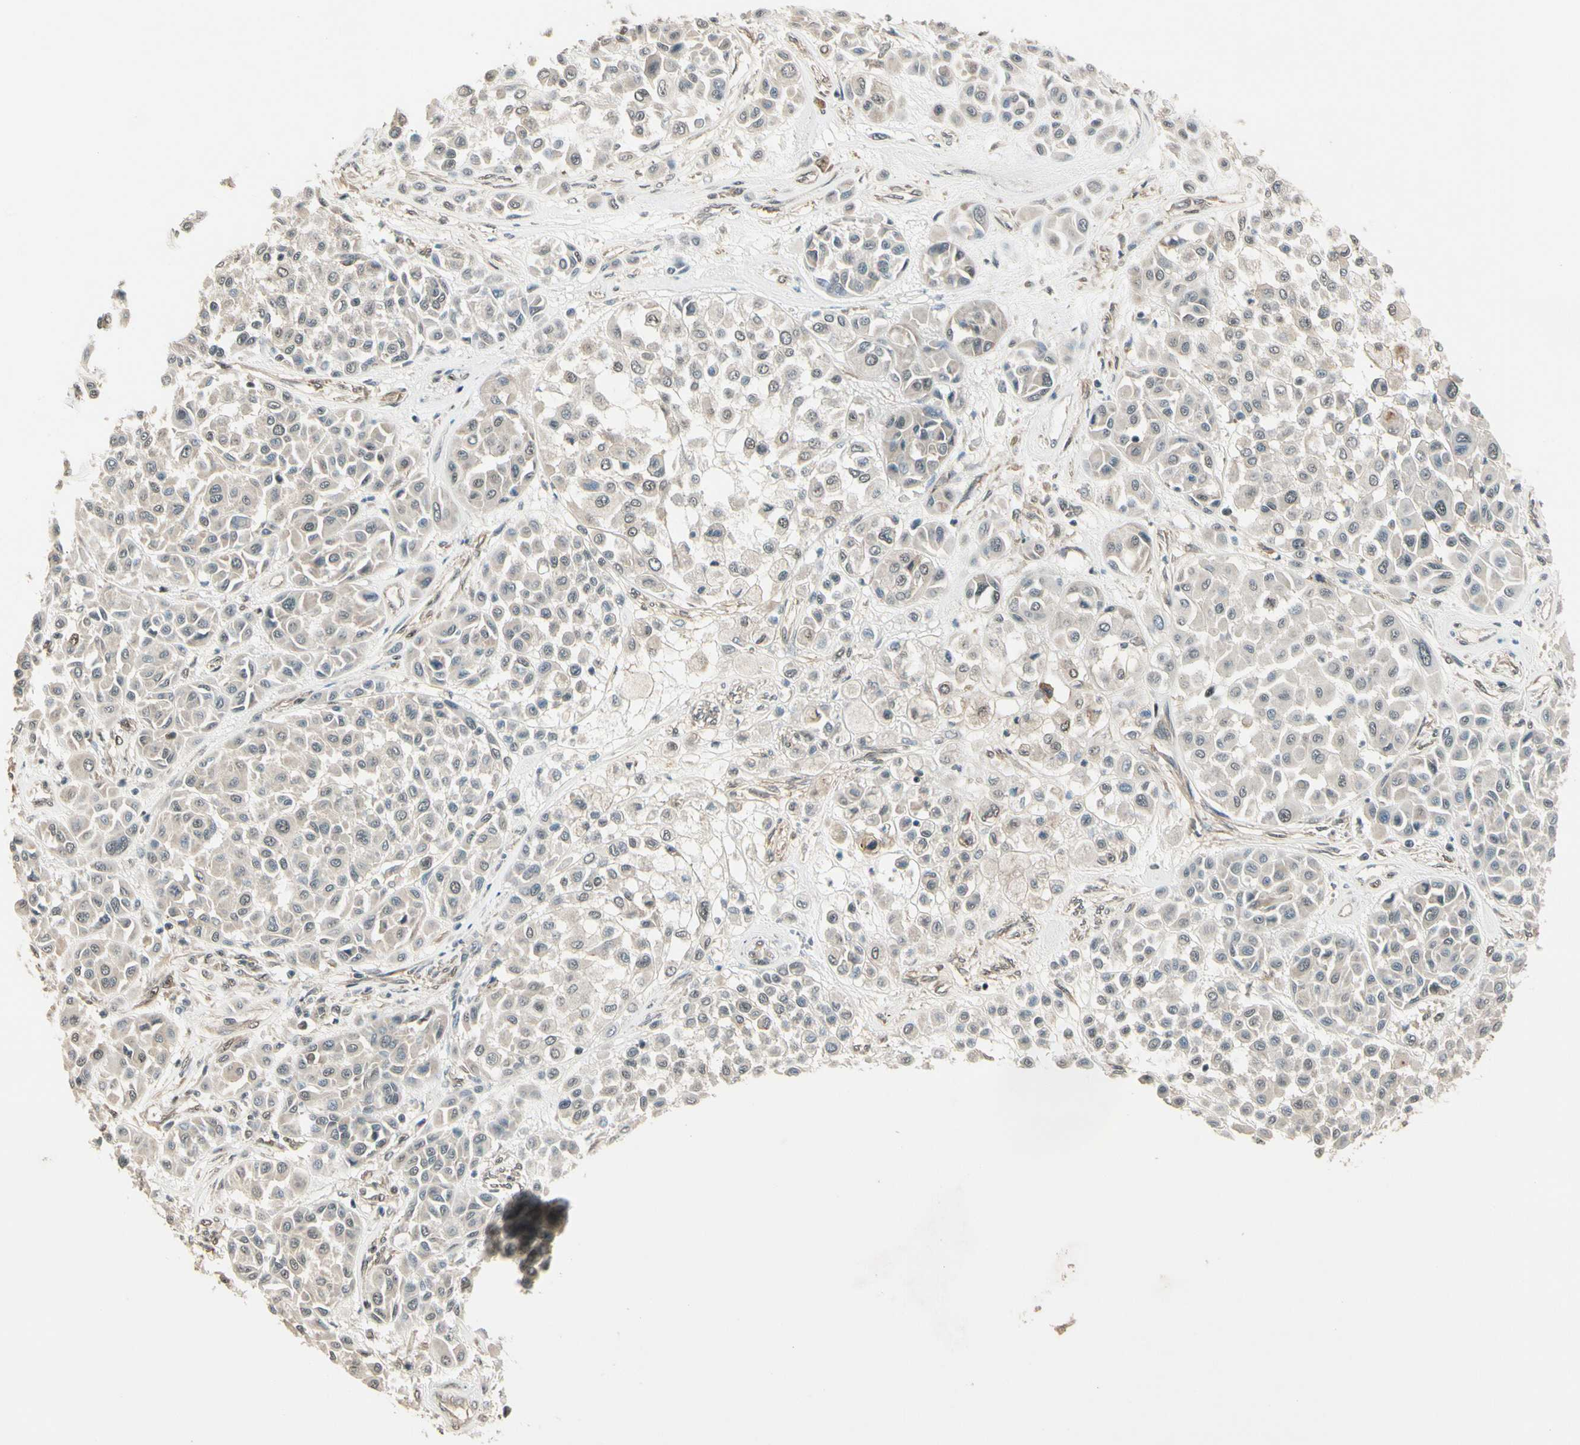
{"staining": {"intensity": "weak", "quantity": ">75%", "location": "cytoplasmic/membranous"}, "tissue": "melanoma", "cell_type": "Tumor cells", "image_type": "cancer", "snomed": [{"axis": "morphology", "description": "Malignant melanoma, Metastatic site"}, {"axis": "topography", "description": "Soft tissue"}], "caption": "There is low levels of weak cytoplasmic/membranous expression in tumor cells of malignant melanoma (metastatic site), as demonstrated by immunohistochemical staining (brown color).", "gene": "MCPH1", "patient": {"sex": "male", "age": 41}}